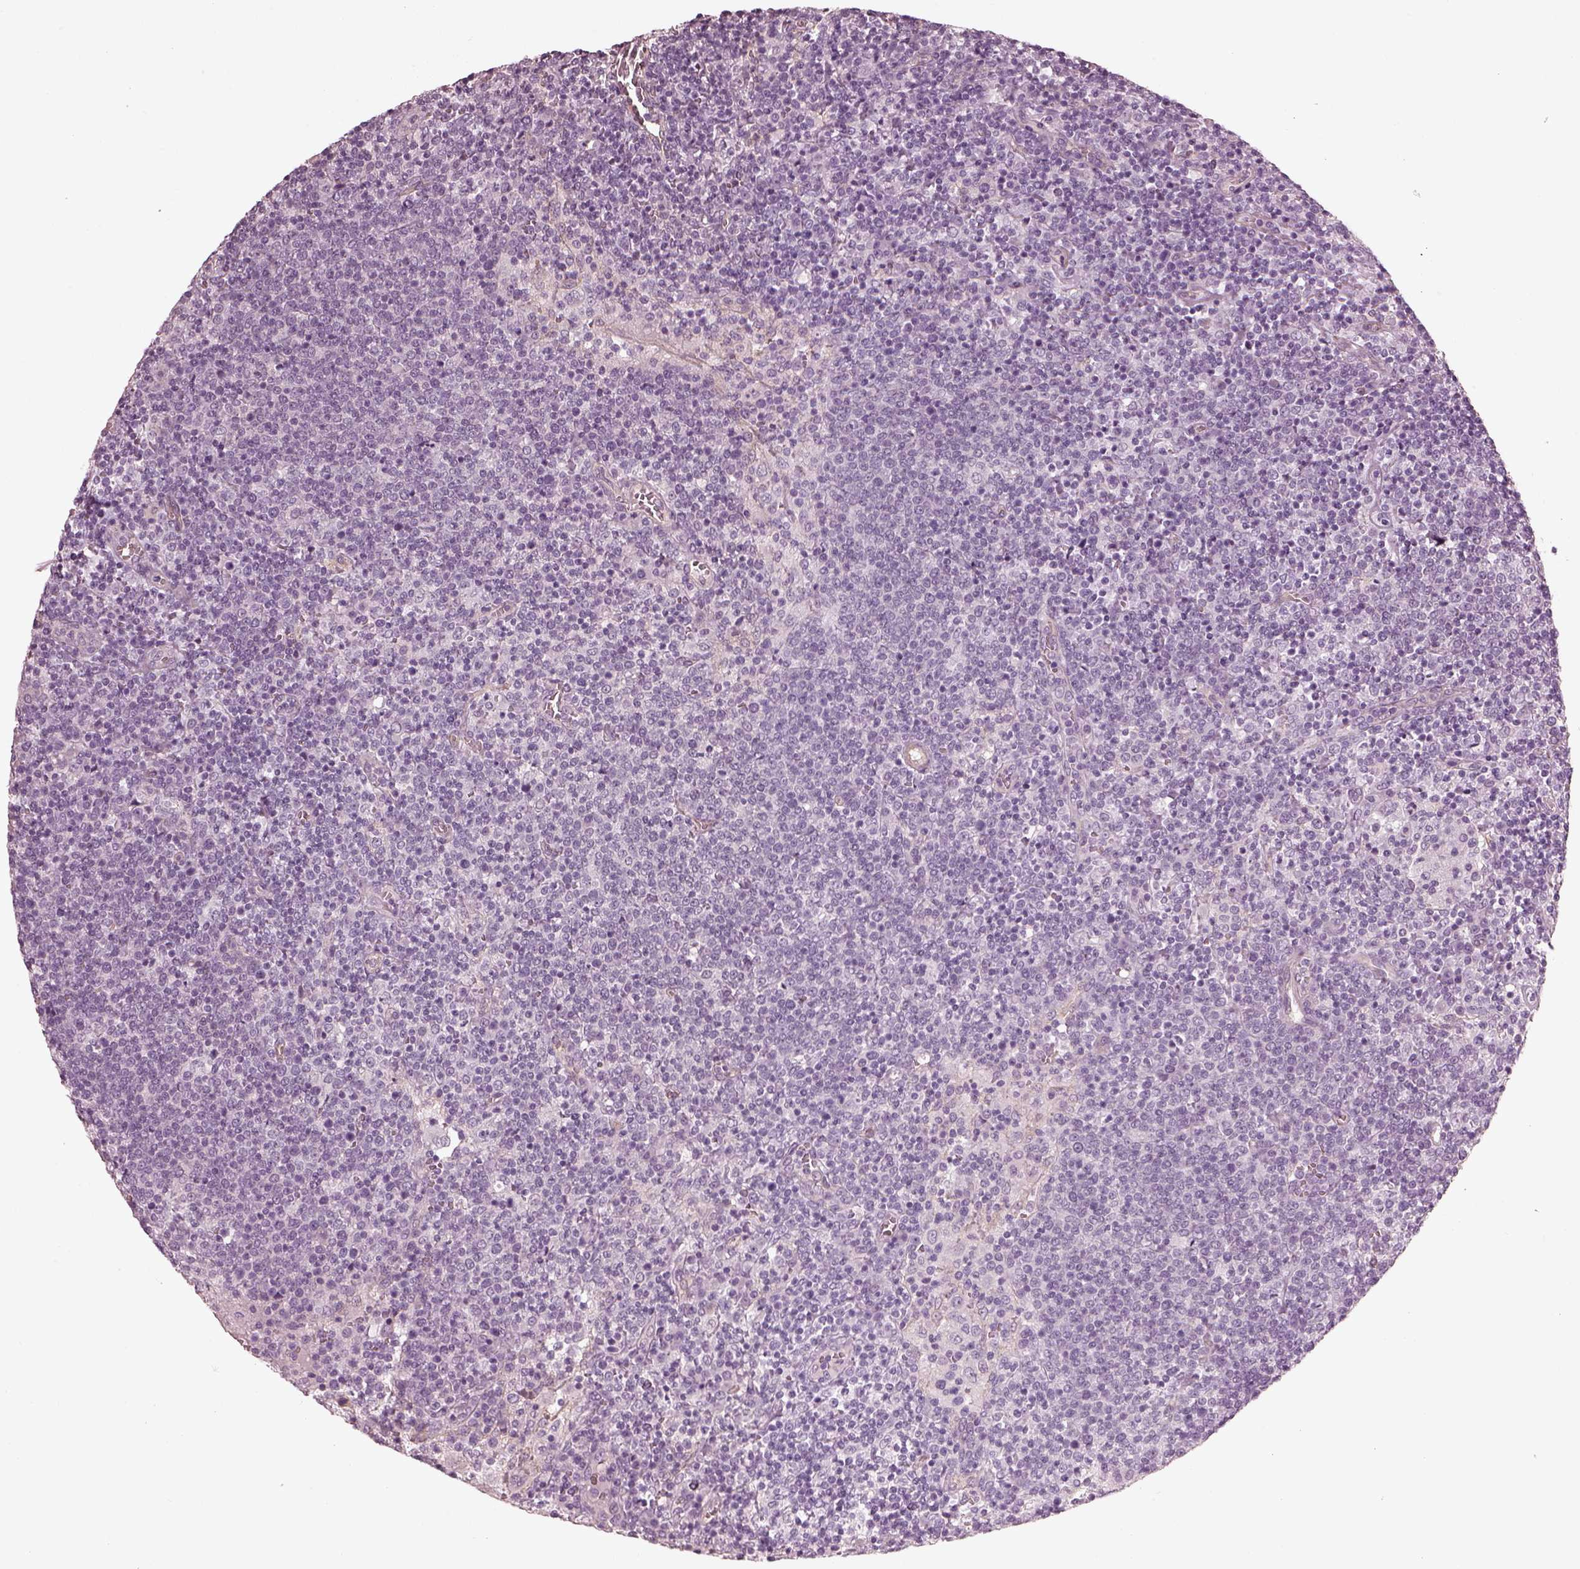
{"staining": {"intensity": "negative", "quantity": "none", "location": "none"}, "tissue": "lymphoma", "cell_type": "Tumor cells", "image_type": "cancer", "snomed": [{"axis": "morphology", "description": "Malignant lymphoma, non-Hodgkin's type, High grade"}, {"axis": "topography", "description": "Lymph node"}], "caption": "The micrograph displays no staining of tumor cells in lymphoma.", "gene": "EIF4E1B", "patient": {"sex": "male", "age": 61}}